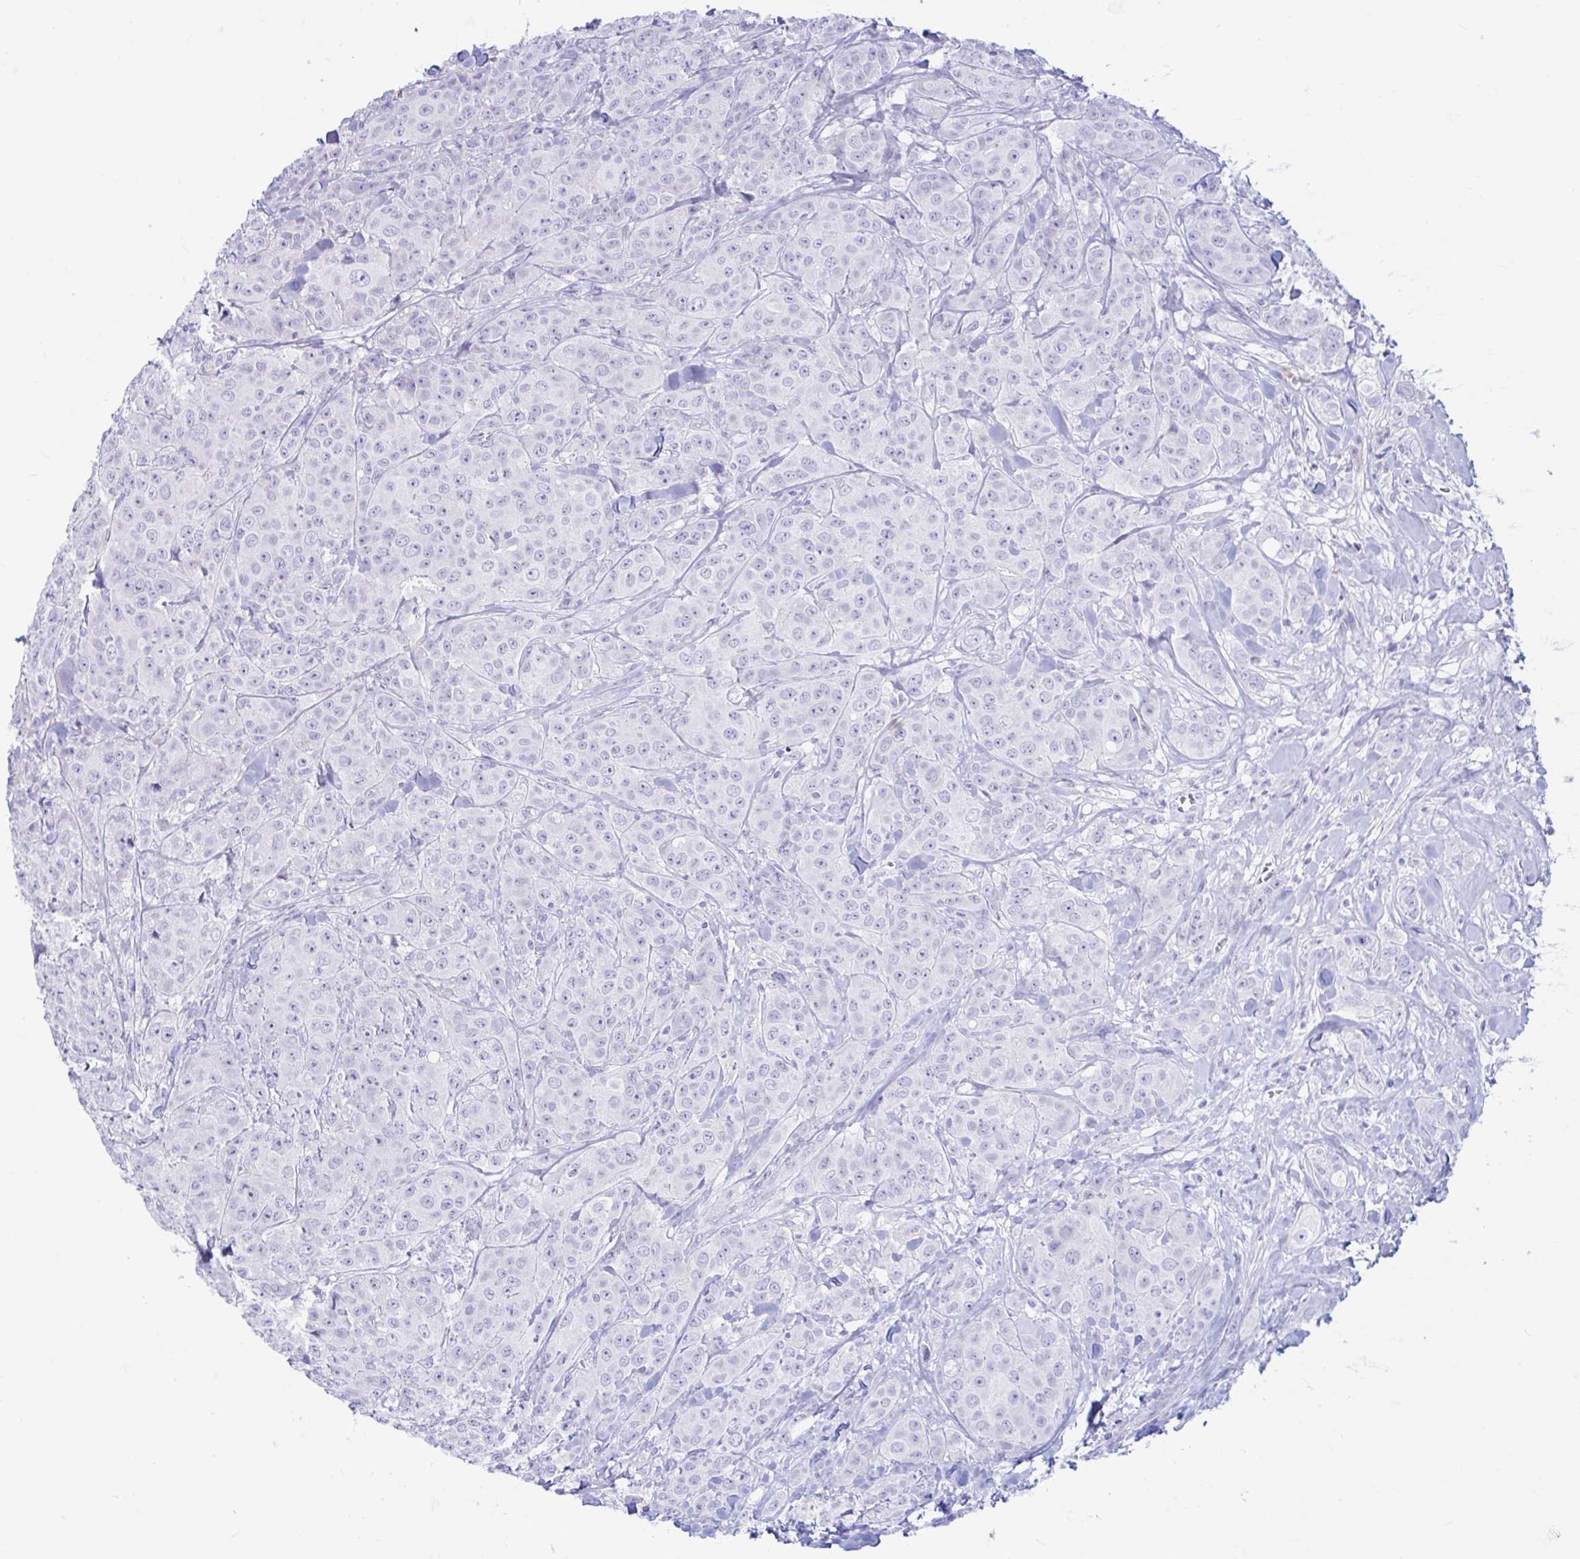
{"staining": {"intensity": "negative", "quantity": "none", "location": "none"}, "tissue": "breast cancer", "cell_type": "Tumor cells", "image_type": "cancer", "snomed": [{"axis": "morphology", "description": "Normal tissue, NOS"}, {"axis": "morphology", "description": "Duct carcinoma"}, {"axis": "topography", "description": "Breast"}], "caption": "Tumor cells show no significant expression in breast cancer (infiltrating ductal carcinoma).", "gene": "ERICH6", "patient": {"sex": "female", "age": 43}}